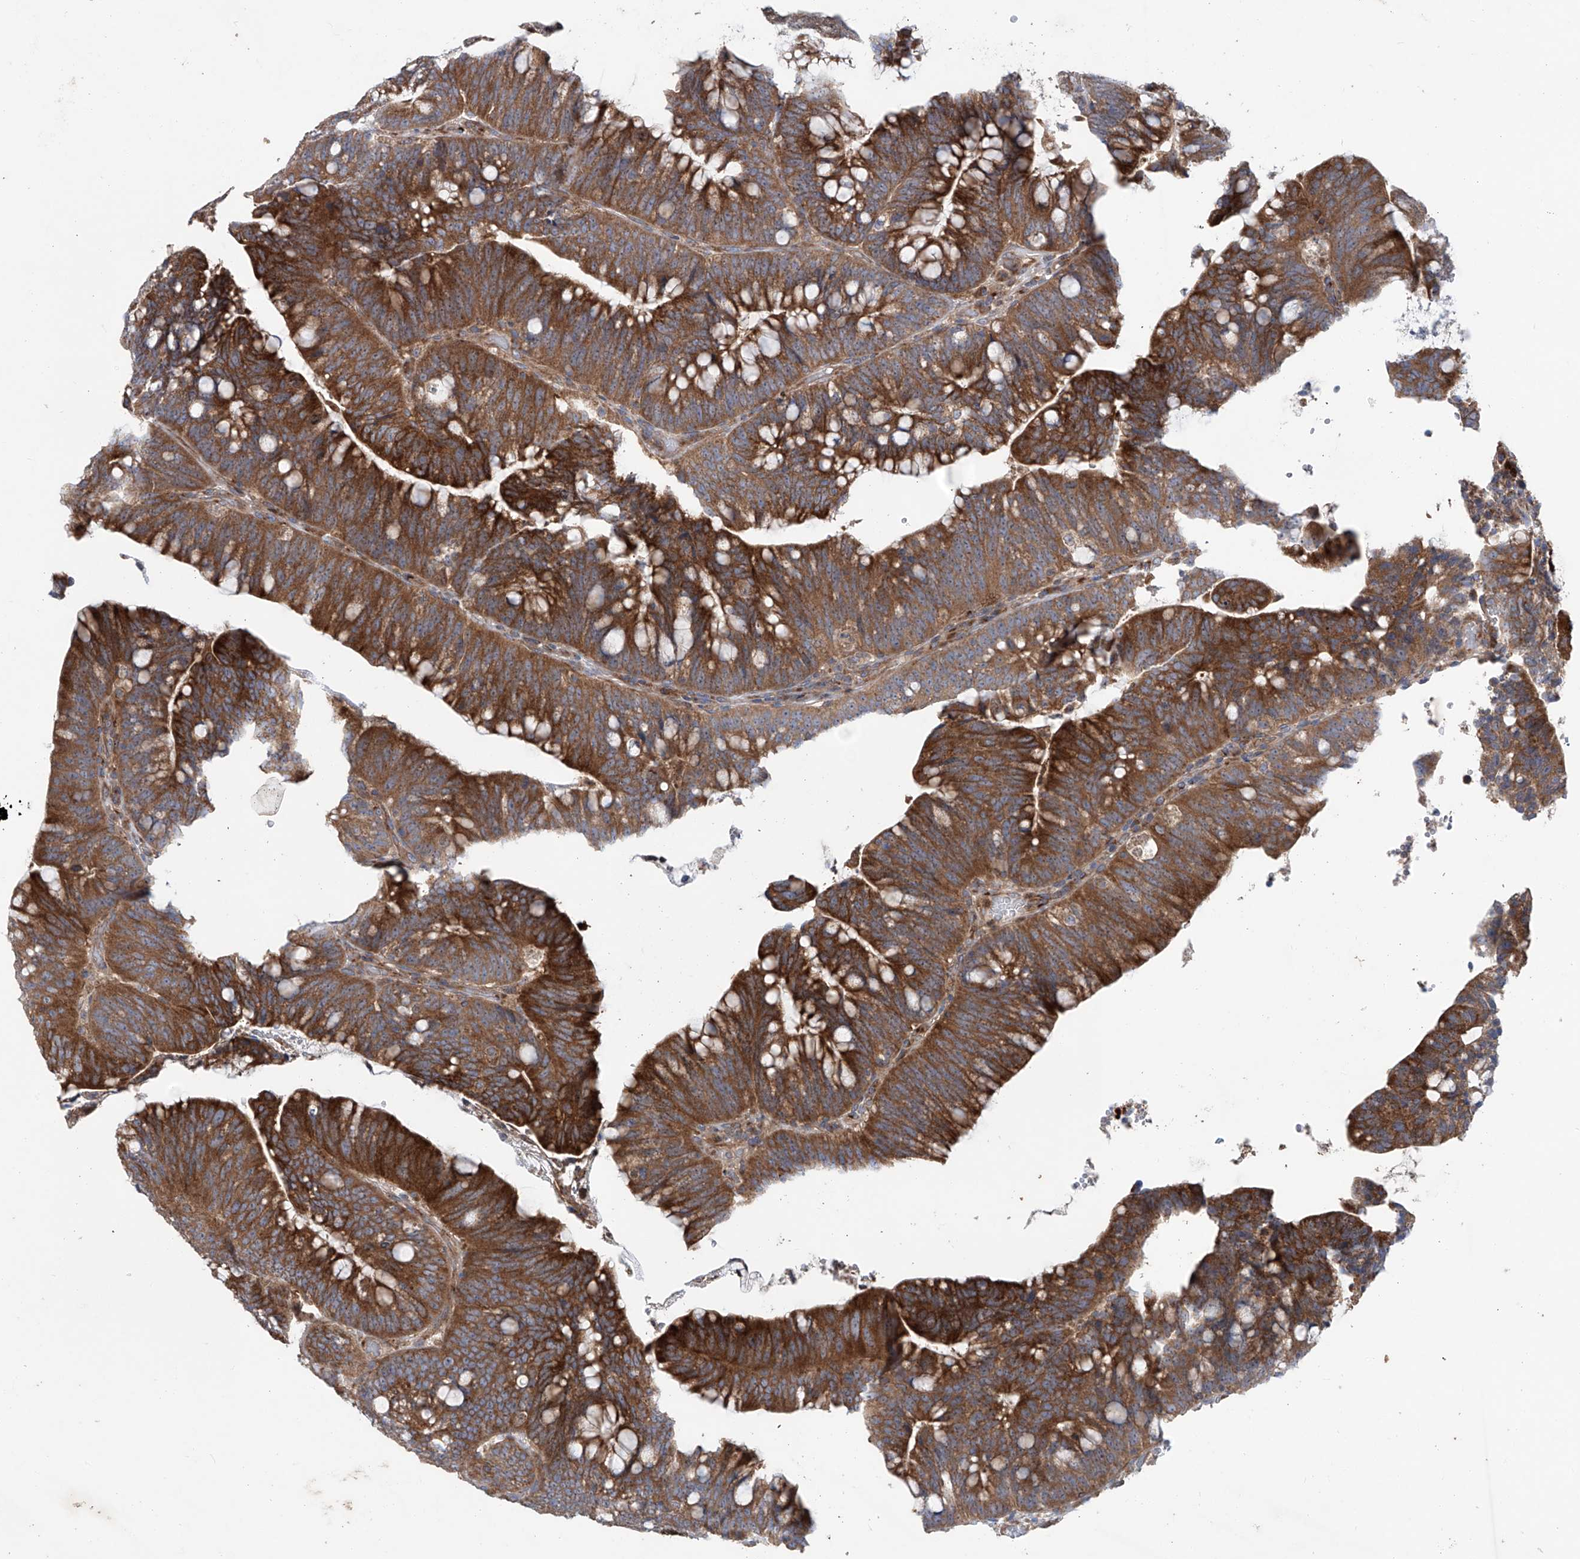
{"staining": {"intensity": "strong", "quantity": ">75%", "location": "cytoplasmic/membranous"}, "tissue": "colorectal cancer", "cell_type": "Tumor cells", "image_type": "cancer", "snomed": [{"axis": "morphology", "description": "Adenocarcinoma, NOS"}, {"axis": "topography", "description": "Colon"}], "caption": "Colorectal cancer stained for a protein demonstrates strong cytoplasmic/membranous positivity in tumor cells.", "gene": "KLC4", "patient": {"sex": "female", "age": 66}}